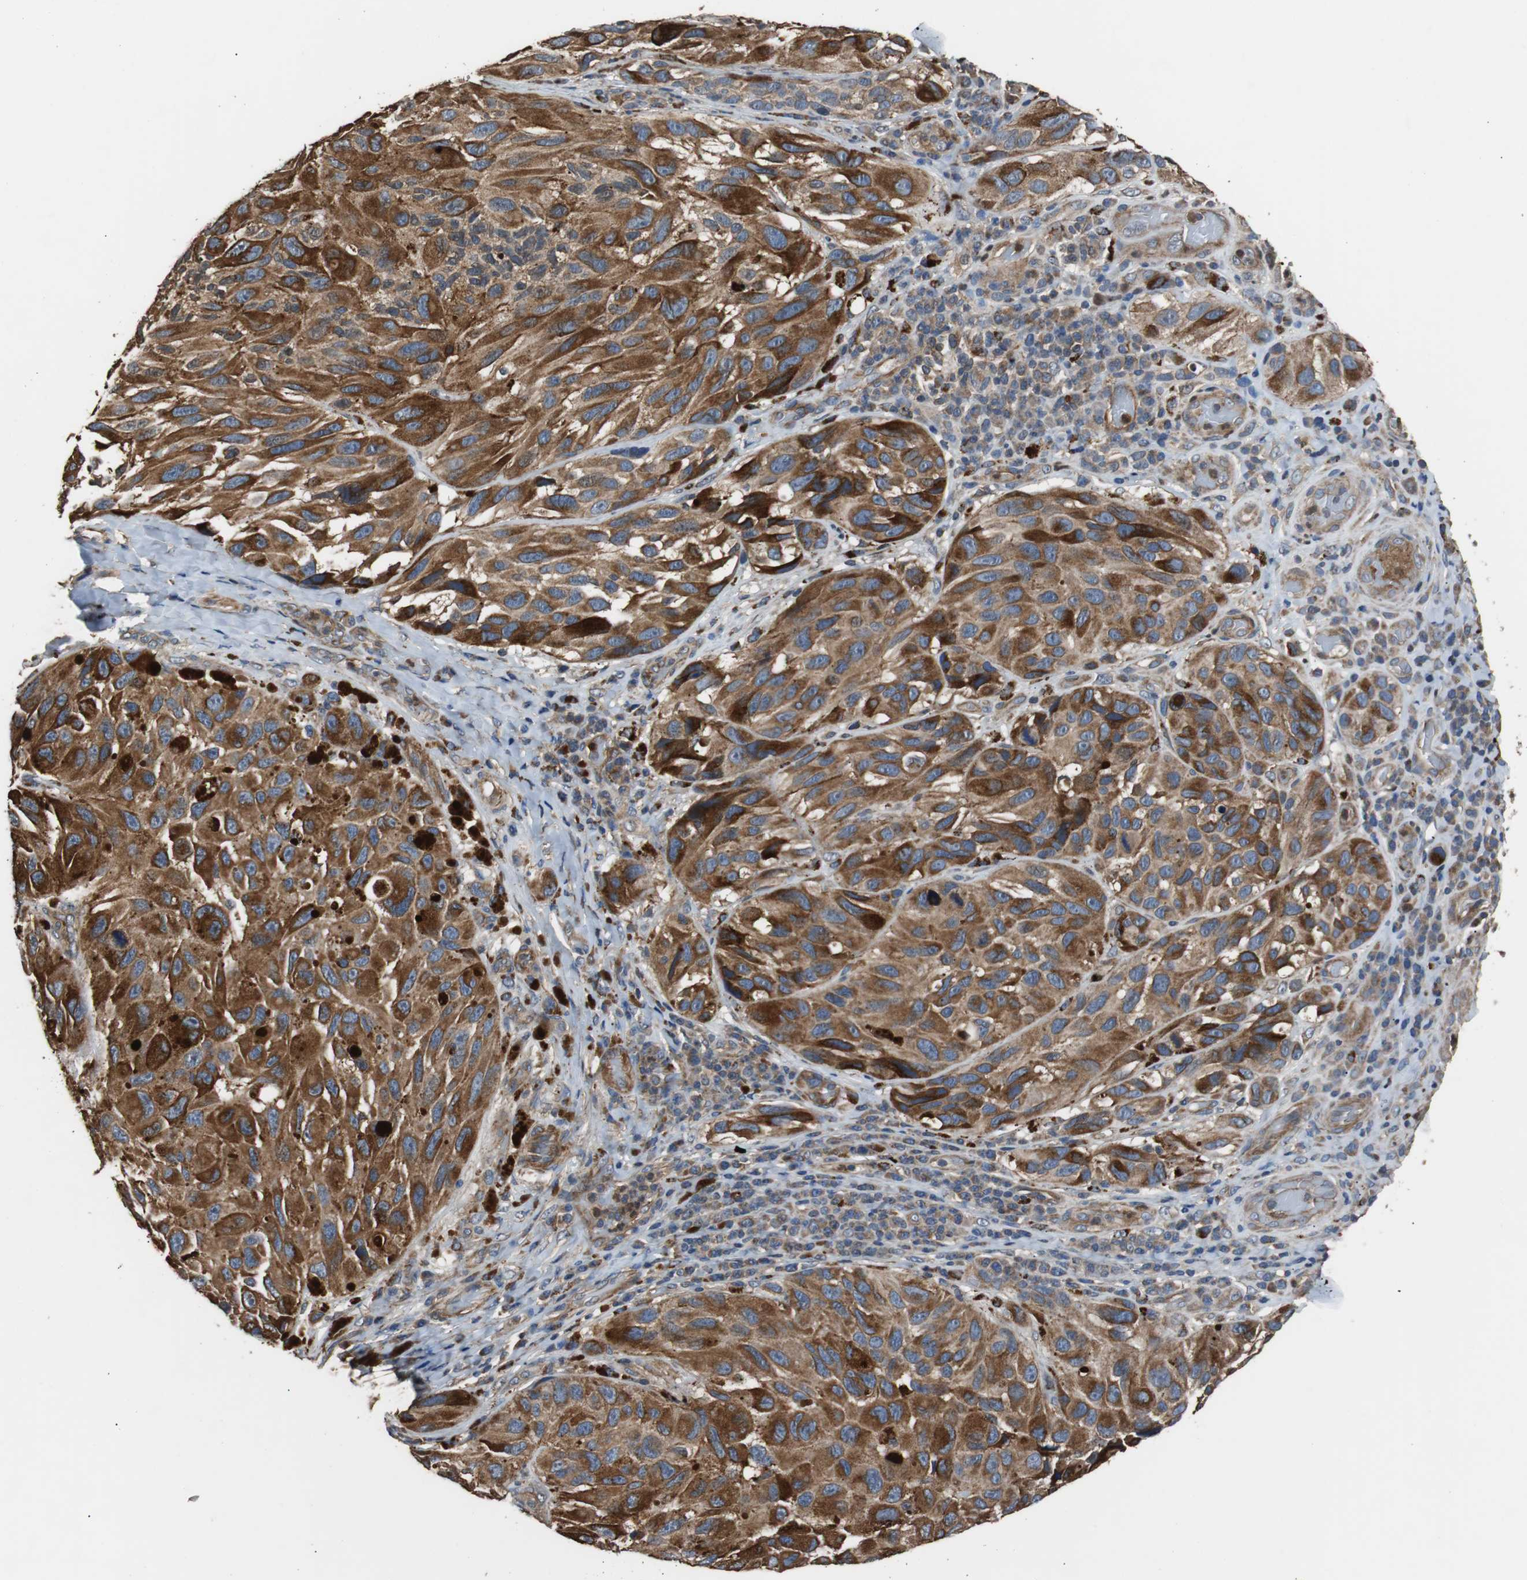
{"staining": {"intensity": "strong", "quantity": ">75%", "location": "cytoplasmic/membranous"}, "tissue": "melanoma", "cell_type": "Tumor cells", "image_type": "cancer", "snomed": [{"axis": "morphology", "description": "Malignant melanoma, NOS"}, {"axis": "topography", "description": "Skin"}], "caption": "A high amount of strong cytoplasmic/membranous expression is seen in about >75% of tumor cells in malignant melanoma tissue.", "gene": "PITRM1", "patient": {"sex": "female", "age": 73}}